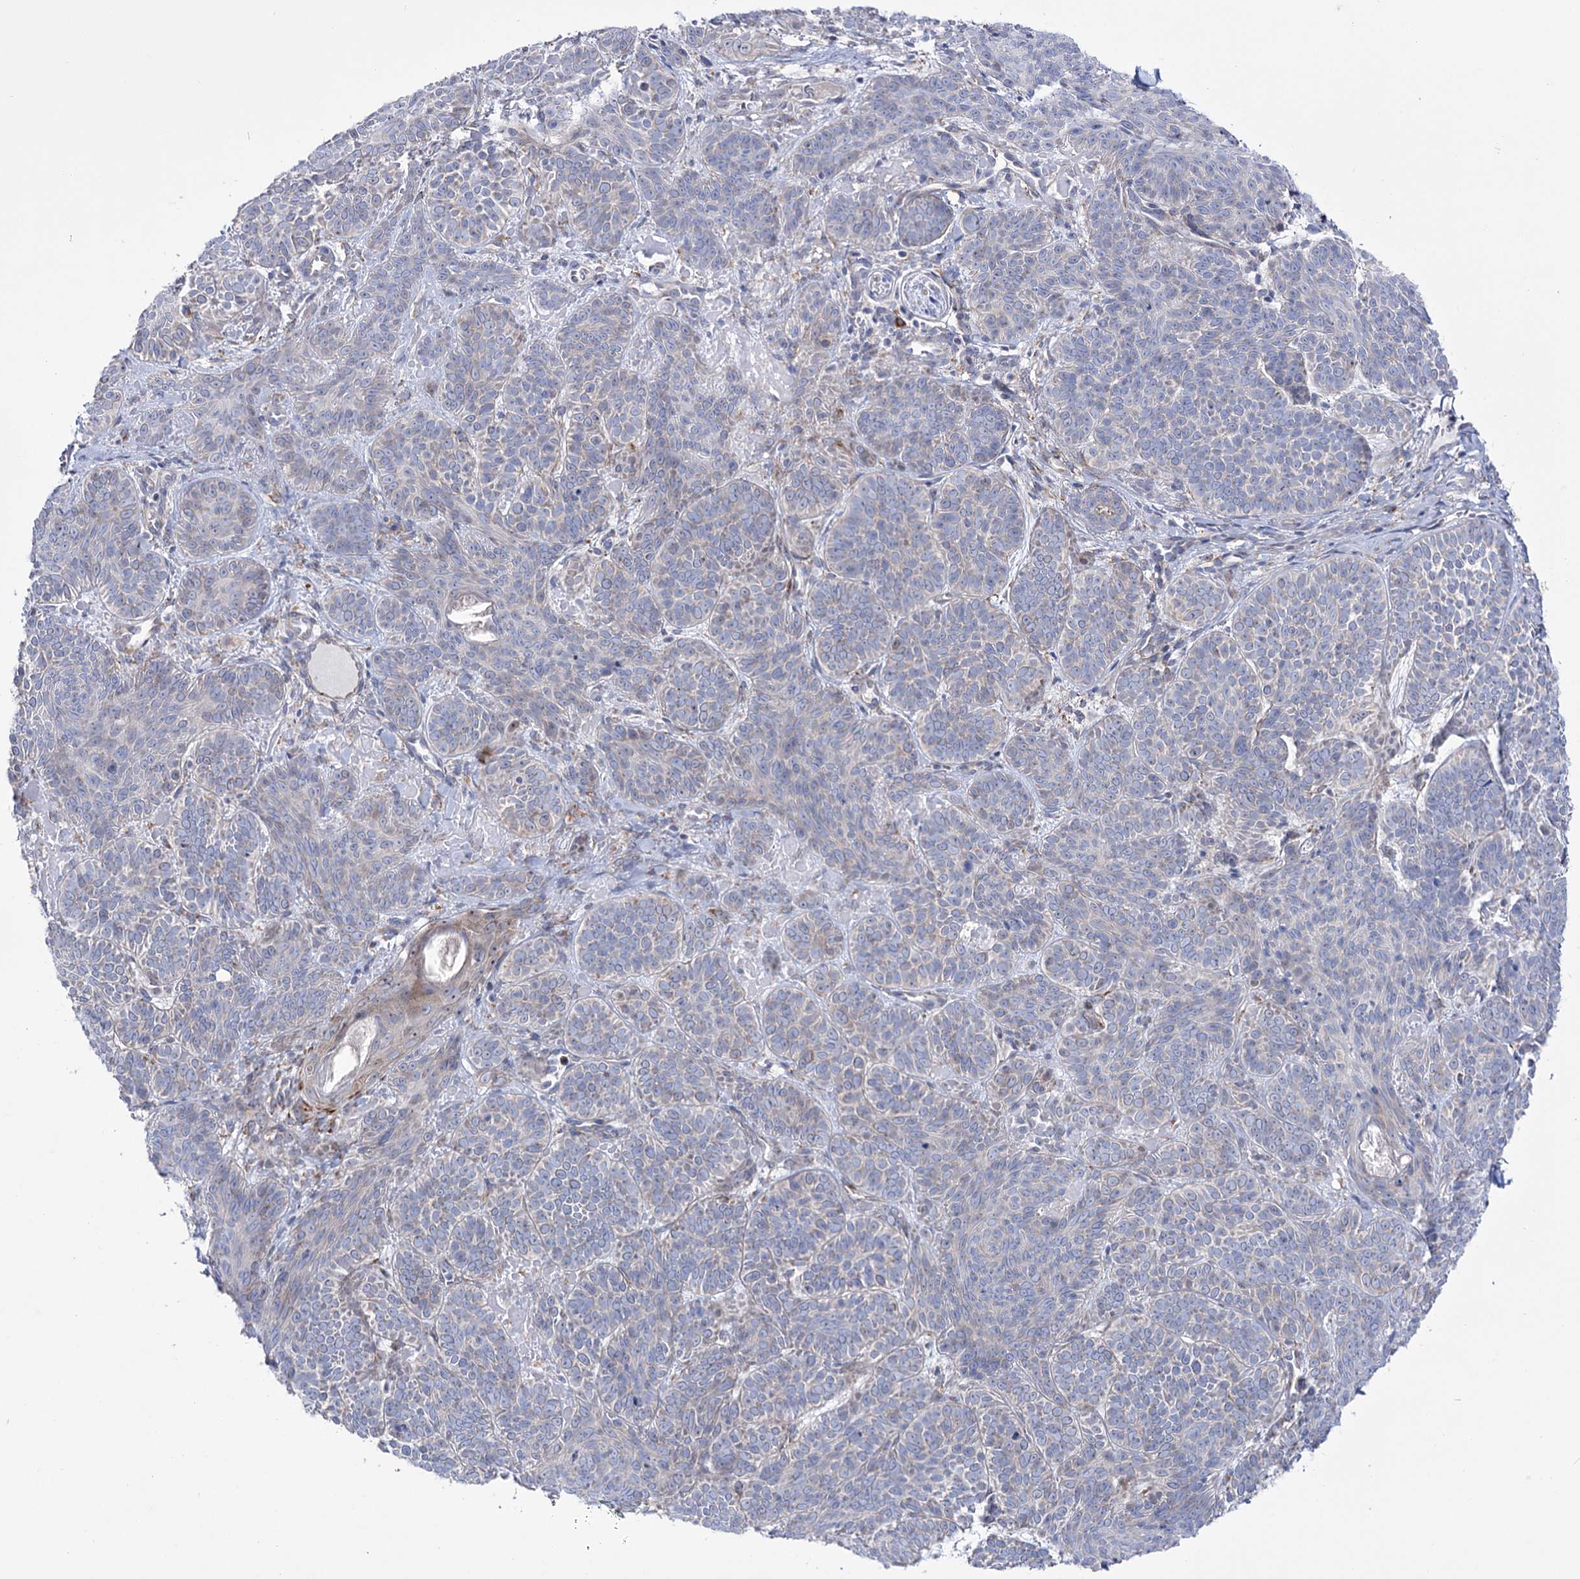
{"staining": {"intensity": "negative", "quantity": "none", "location": "none"}, "tissue": "skin cancer", "cell_type": "Tumor cells", "image_type": "cancer", "snomed": [{"axis": "morphology", "description": "Basal cell carcinoma"}, {"axis": "topography", "description": "Skin"}], "caption": "This micrograph is of basal cell carcinoma (skin) stained with IHC to label a protein in brown with the nuclei are counter-stained blue. There is no expression in tumor cells.", "gene": "METTL5", "patient": {"sex": "male", "age": 85}}